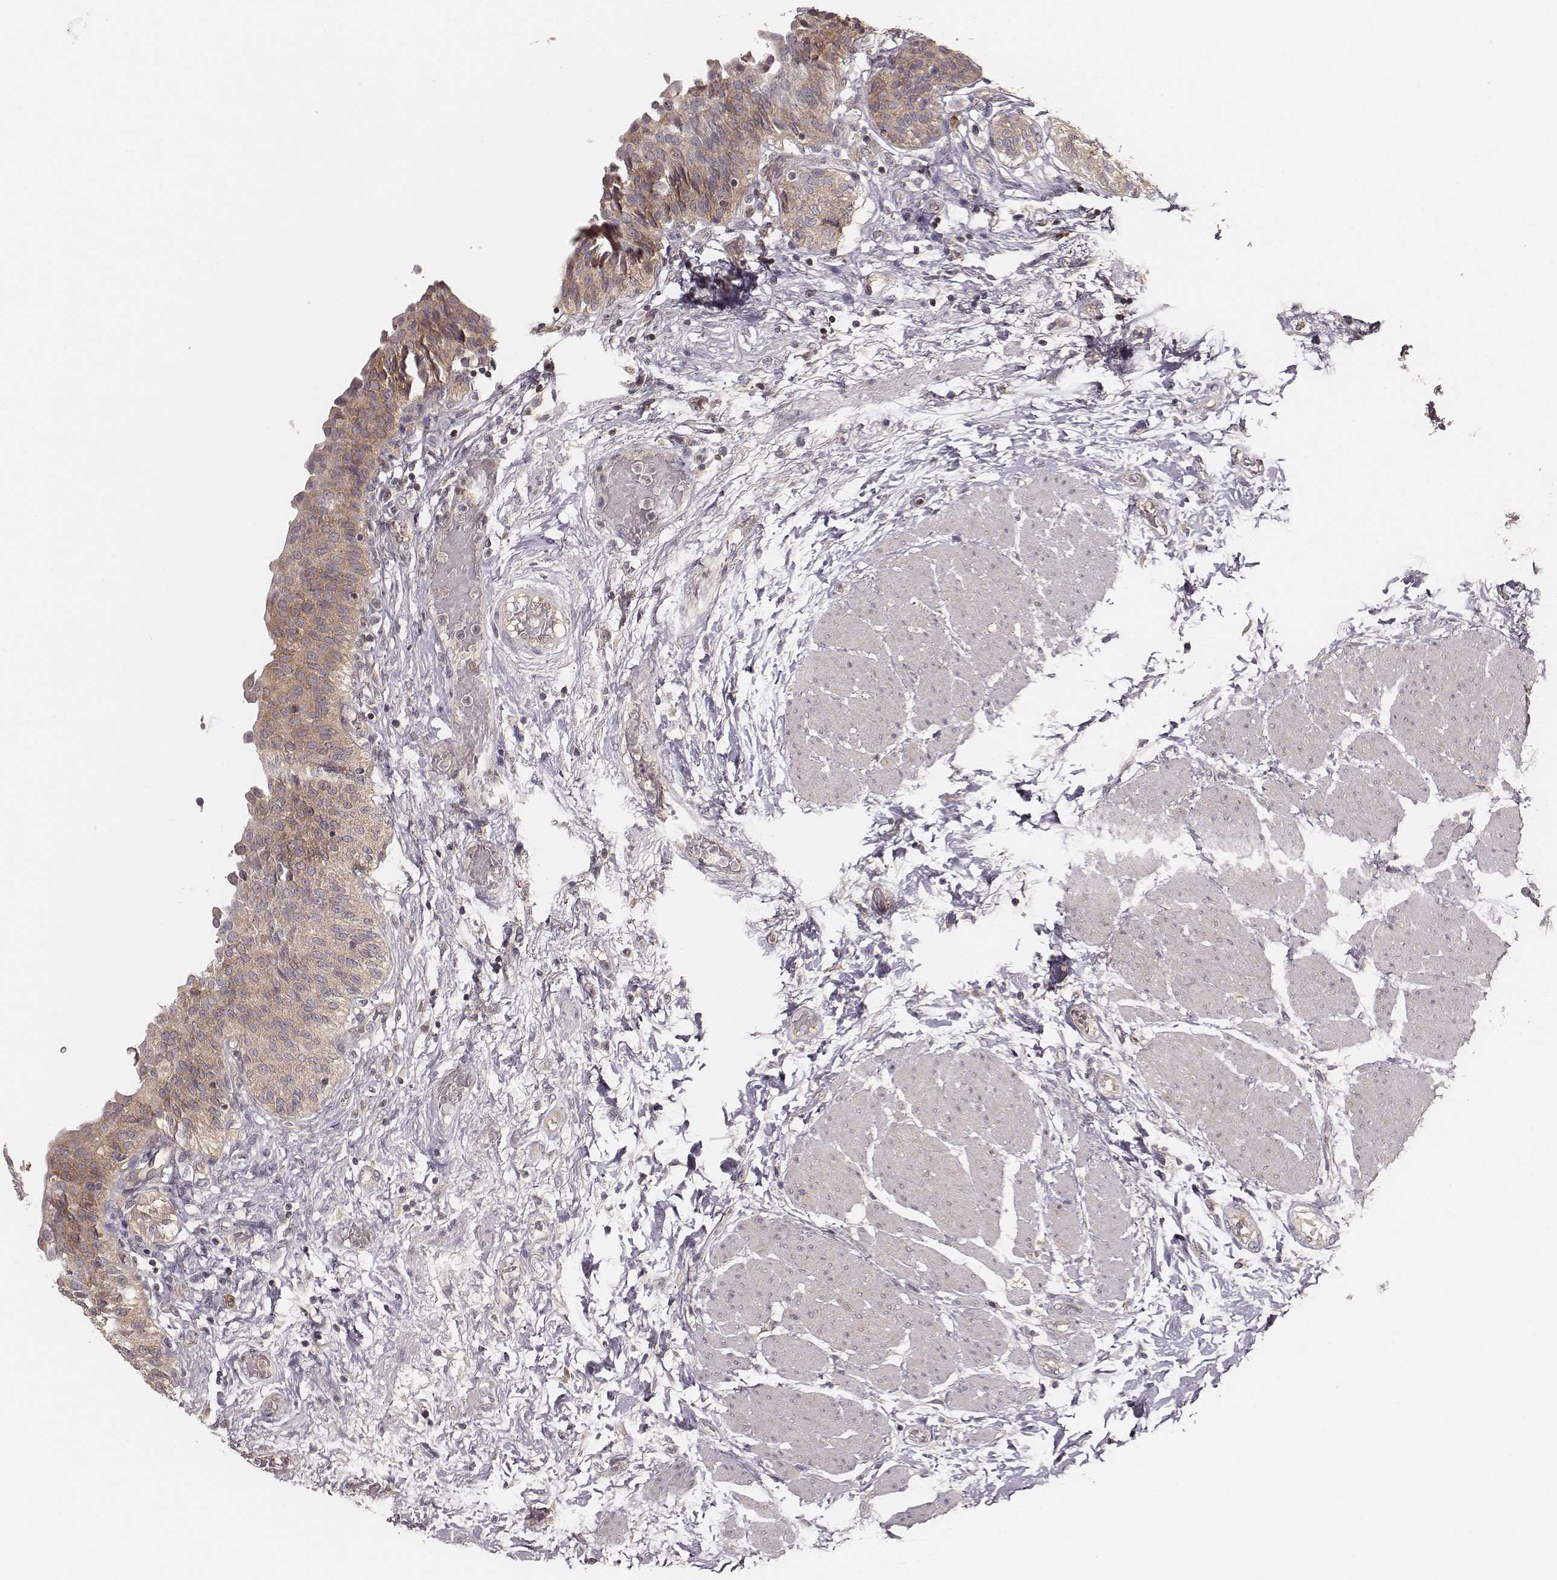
{"staining": {"intensity": "weak", "quantity": ">75%", "location": "cytoplasmic/membranous"}, "tissue": "urinary bladder", "cell_type": "Urothelial cells", "image_type": "normal", "snomed": [{"axis": "morphology", "description": "Normal tissue, NOS"}, {"axis": "morphology", "description": "Metaplasia, NOS"}, {"axis": "topography", "description": "Urinary bladder"}], "caption": "Protein analysis of benign urinary bladder demonstrates weak cytoplasmic/membranous expression in about >75% of urothelial cells. (IHC, brightfield microscopy, high magnification).", "gene": "CARS1", "patient": {"sex": "male", "age": 68}}